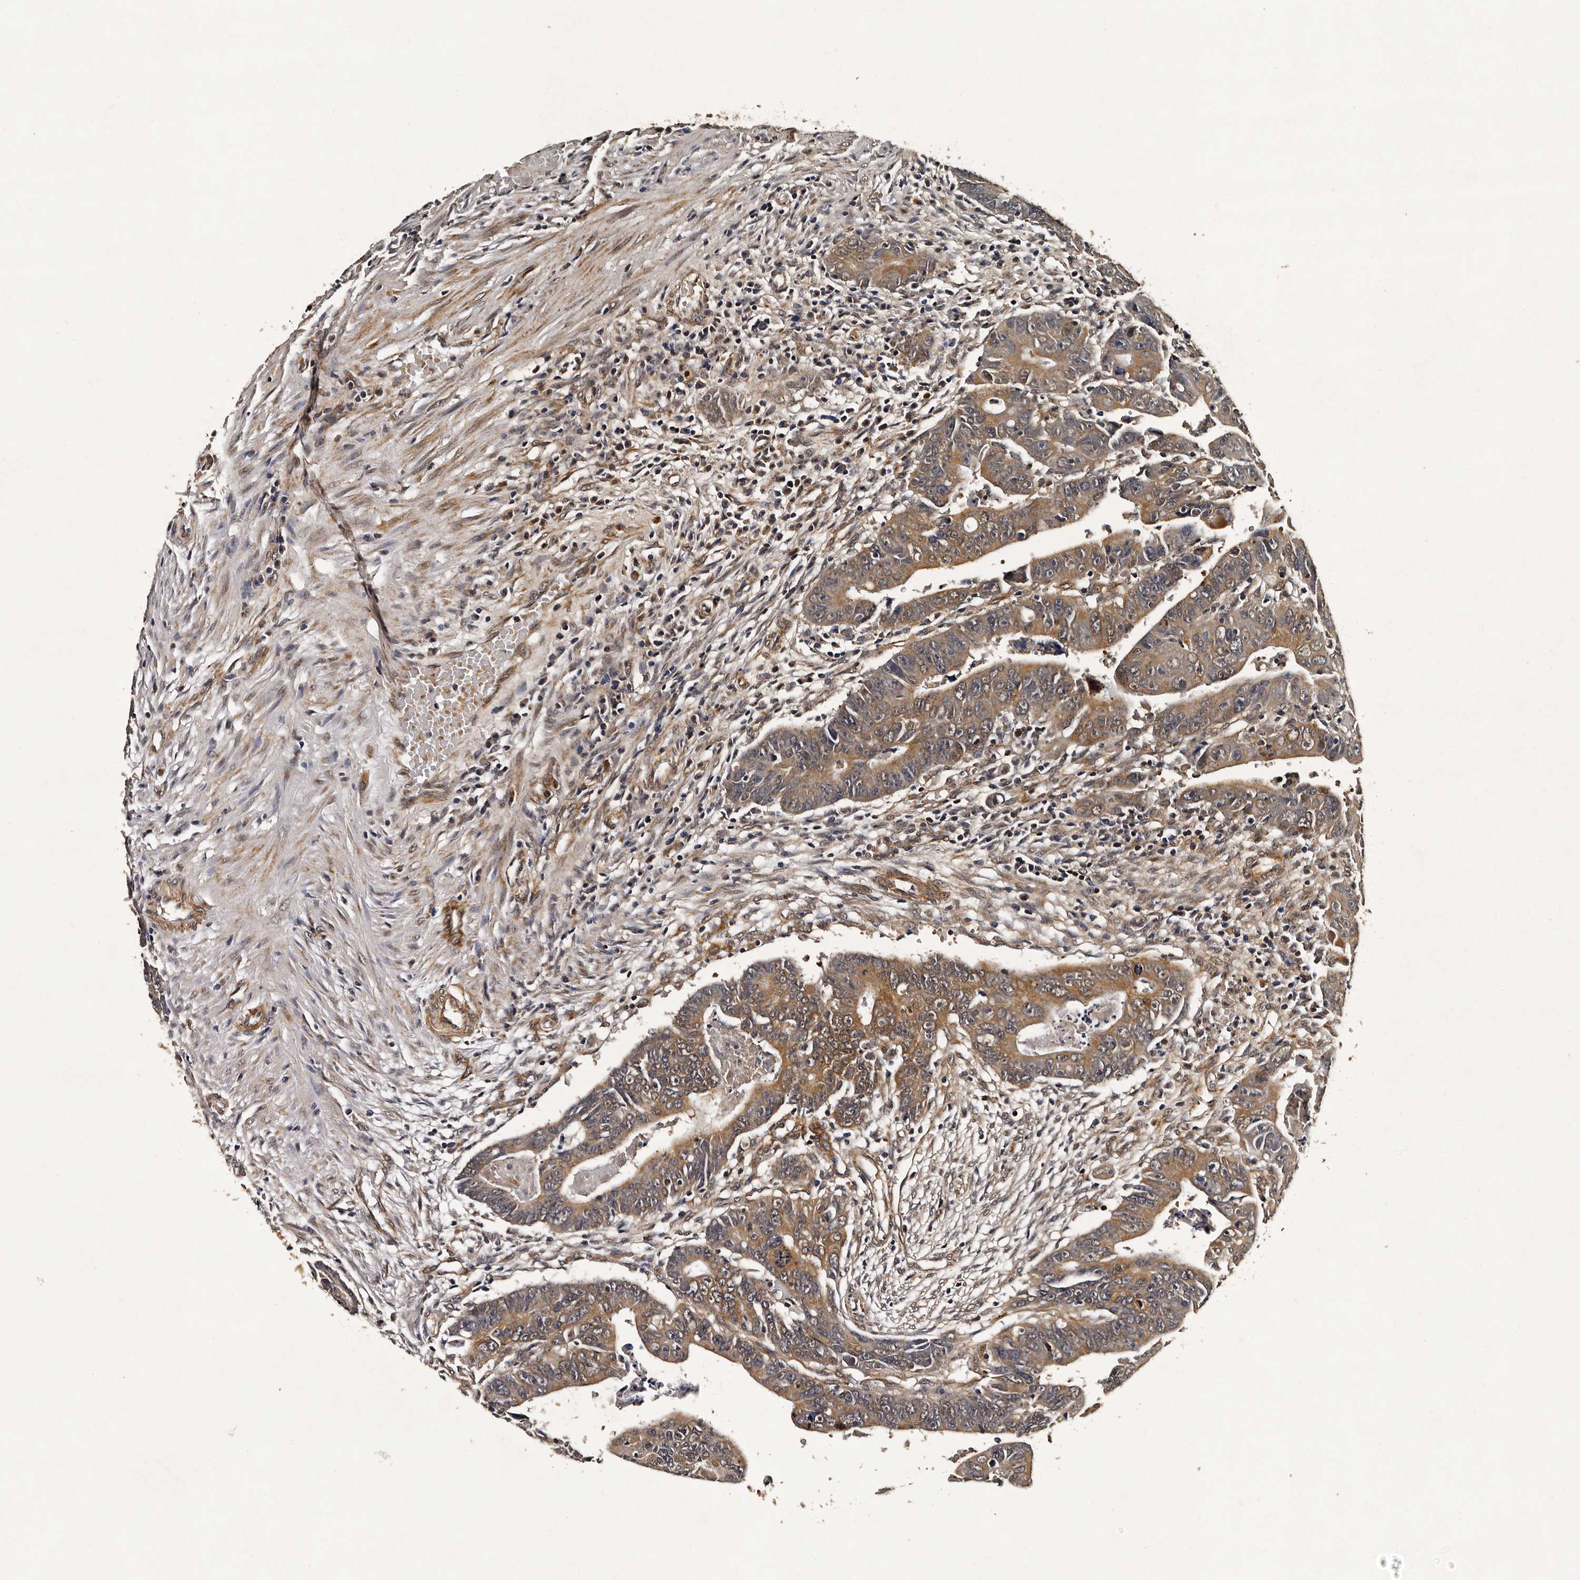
{"staining": {"intensity": "moderate", "quantity": ">75%", "location": "cytoplasmic/membranous"}, "tissue": "colorectal cancer", "cell_type": "Tumor cells", "image_type": "cancer", "snomed": [{"axis": "morphology", "description": "Adenocarcinoma, NOS"}, {"axis": "topography", "description": "Rectum"}], "caption": "A medium amount of moderate cytoplasmic/membranous expression is seen in approximately >75% of tumor cells in adenocarcinoma (colorectal) tissue.", "gene": "CPNE3", "patient": {"sex": "female", "age": 65}}